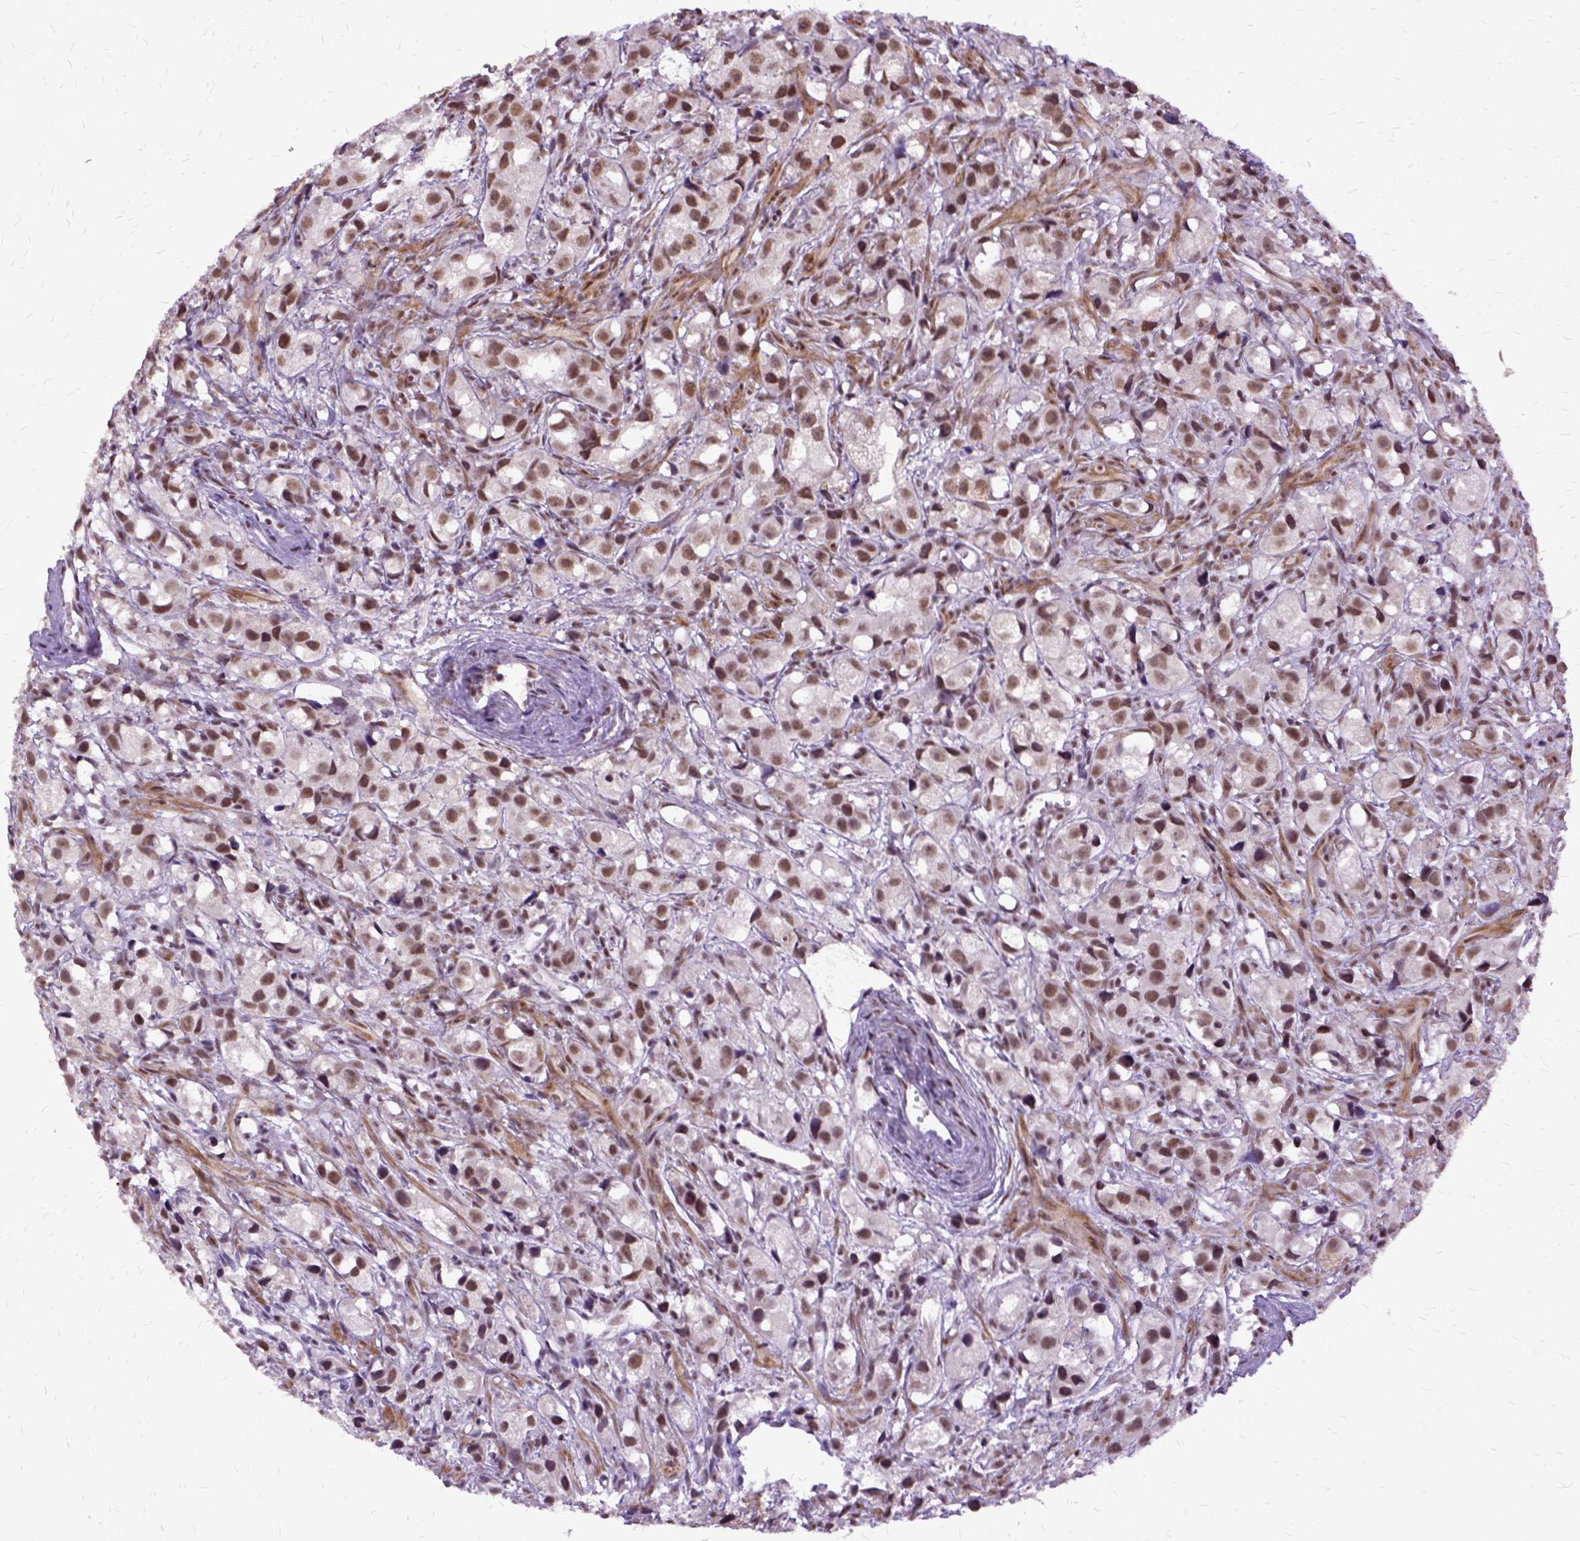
{"staining": {"intensity": "moderate", "quantity": ">75%", "location": "nuclear"}, "tissue": "prostate cancer", "cell_type": "Tumor cells", "image_type": "cancer", "snomed": [{"axis": "morphology", "description": "Adenocarcinoma, High grade"}, {"axis": "topography", "description": "Prostate"}], "caption": "Brown immunohistochemical staining in human adenocarcinoma (high-grade) (prostate) demonstrates moderate nuclear positivity in approximately >75% of tumor cells.", "gene": "SETD1A", "patient": {"sex": "male", "age": 75}}